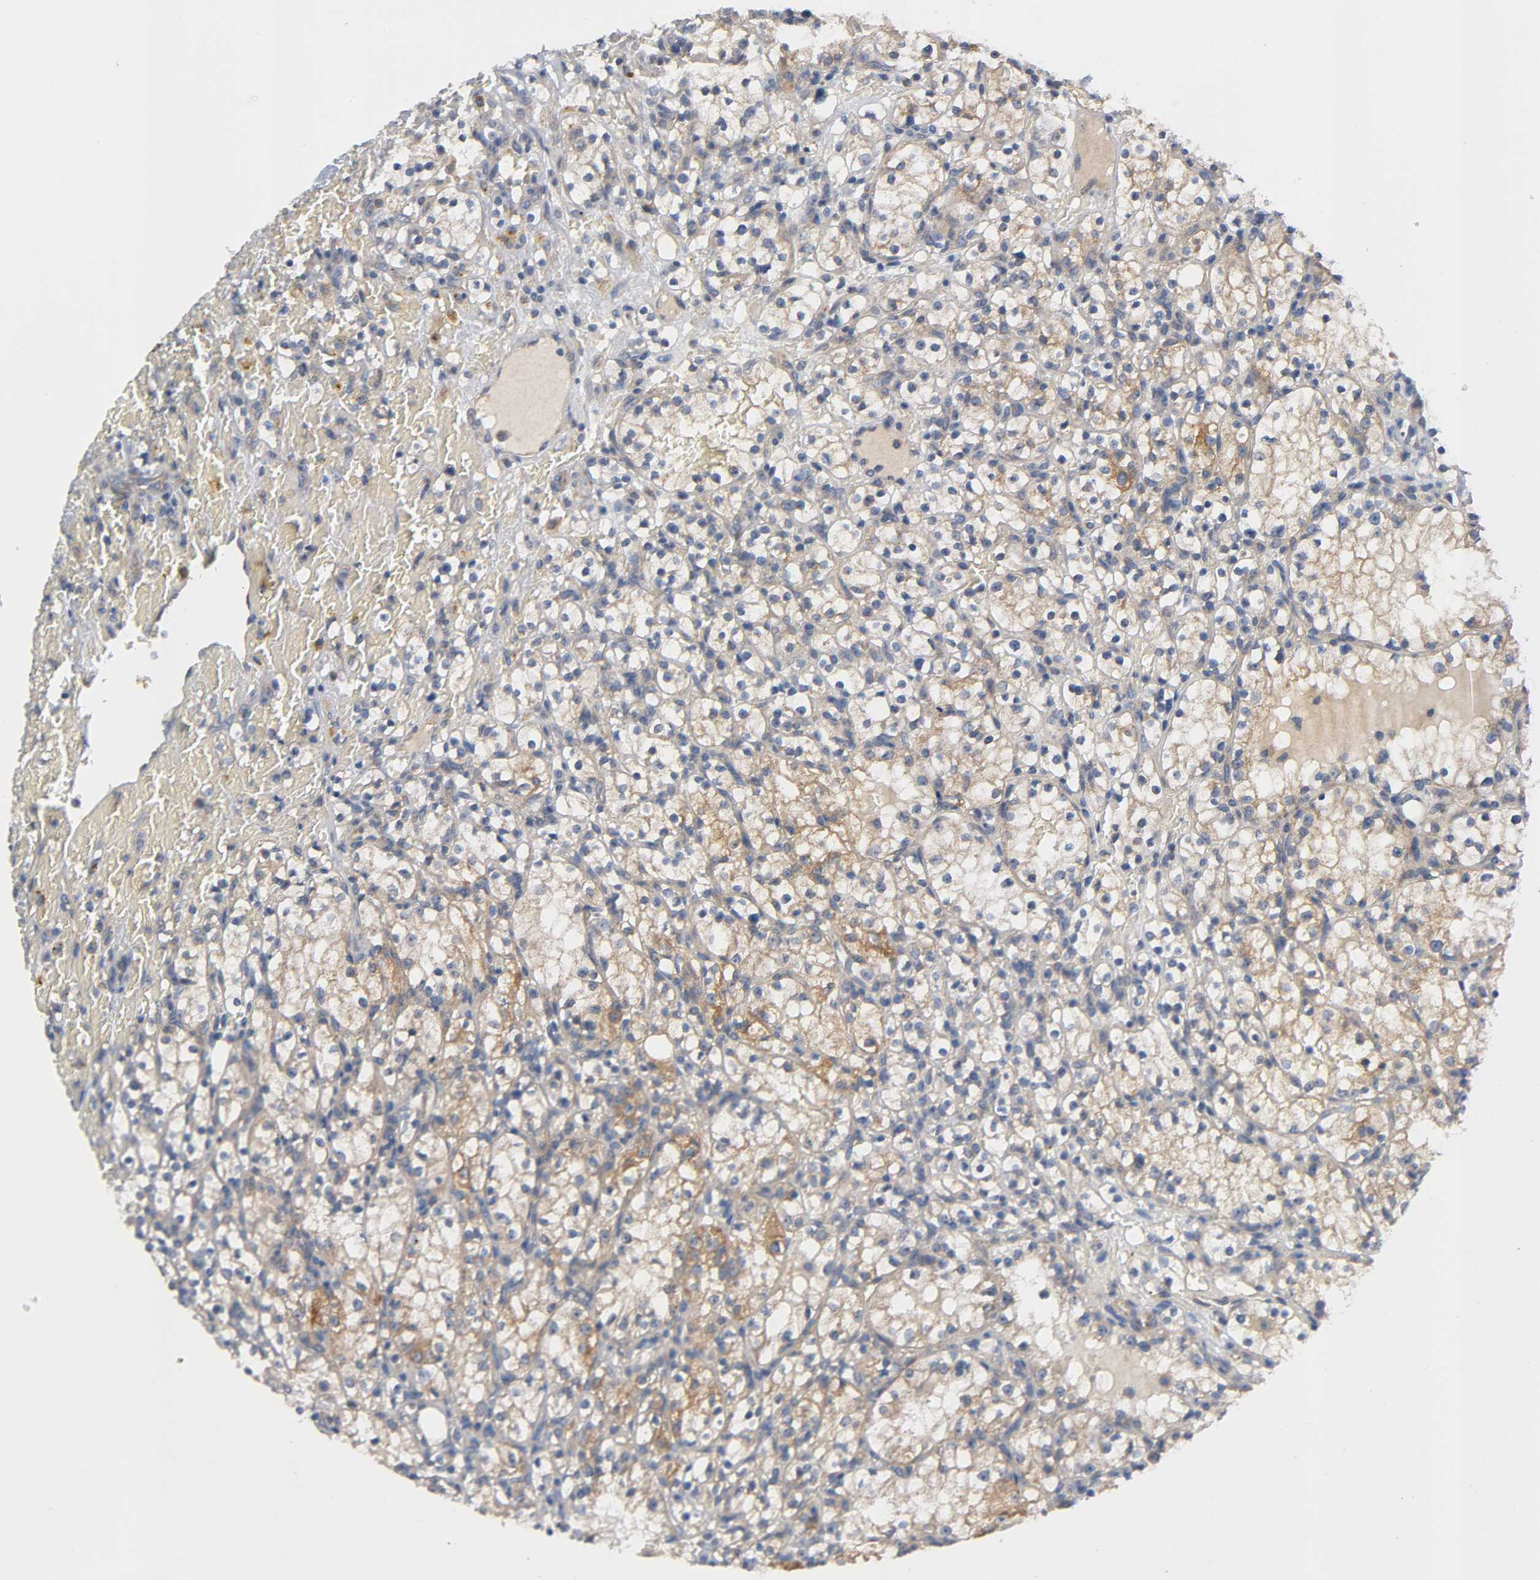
{"staining": {"intensity": "moderate", "quantity": ">75%", "location": "cytoplasmic/membranous"}, "tissue": "renal cancer", "cell_type": "Tumor cells", "image_type": "cancer", "snomed": [{"axis": "morphology", "description": "Normal tissue, NOS"}, {"axis": "morphology", "description": "Adenocarcinoma, NOS"}, {"axis": "topography", "description": "Kidney"}], "caption": "Human renal cancer (adenocarcinoma) stained with a brown dye reveals moderate cytoplasmic/membranous positive positivity in approximately >75% of tumor cells.", "gene": "HDAC6", "patient": {"sex": "female", "age": 55}}